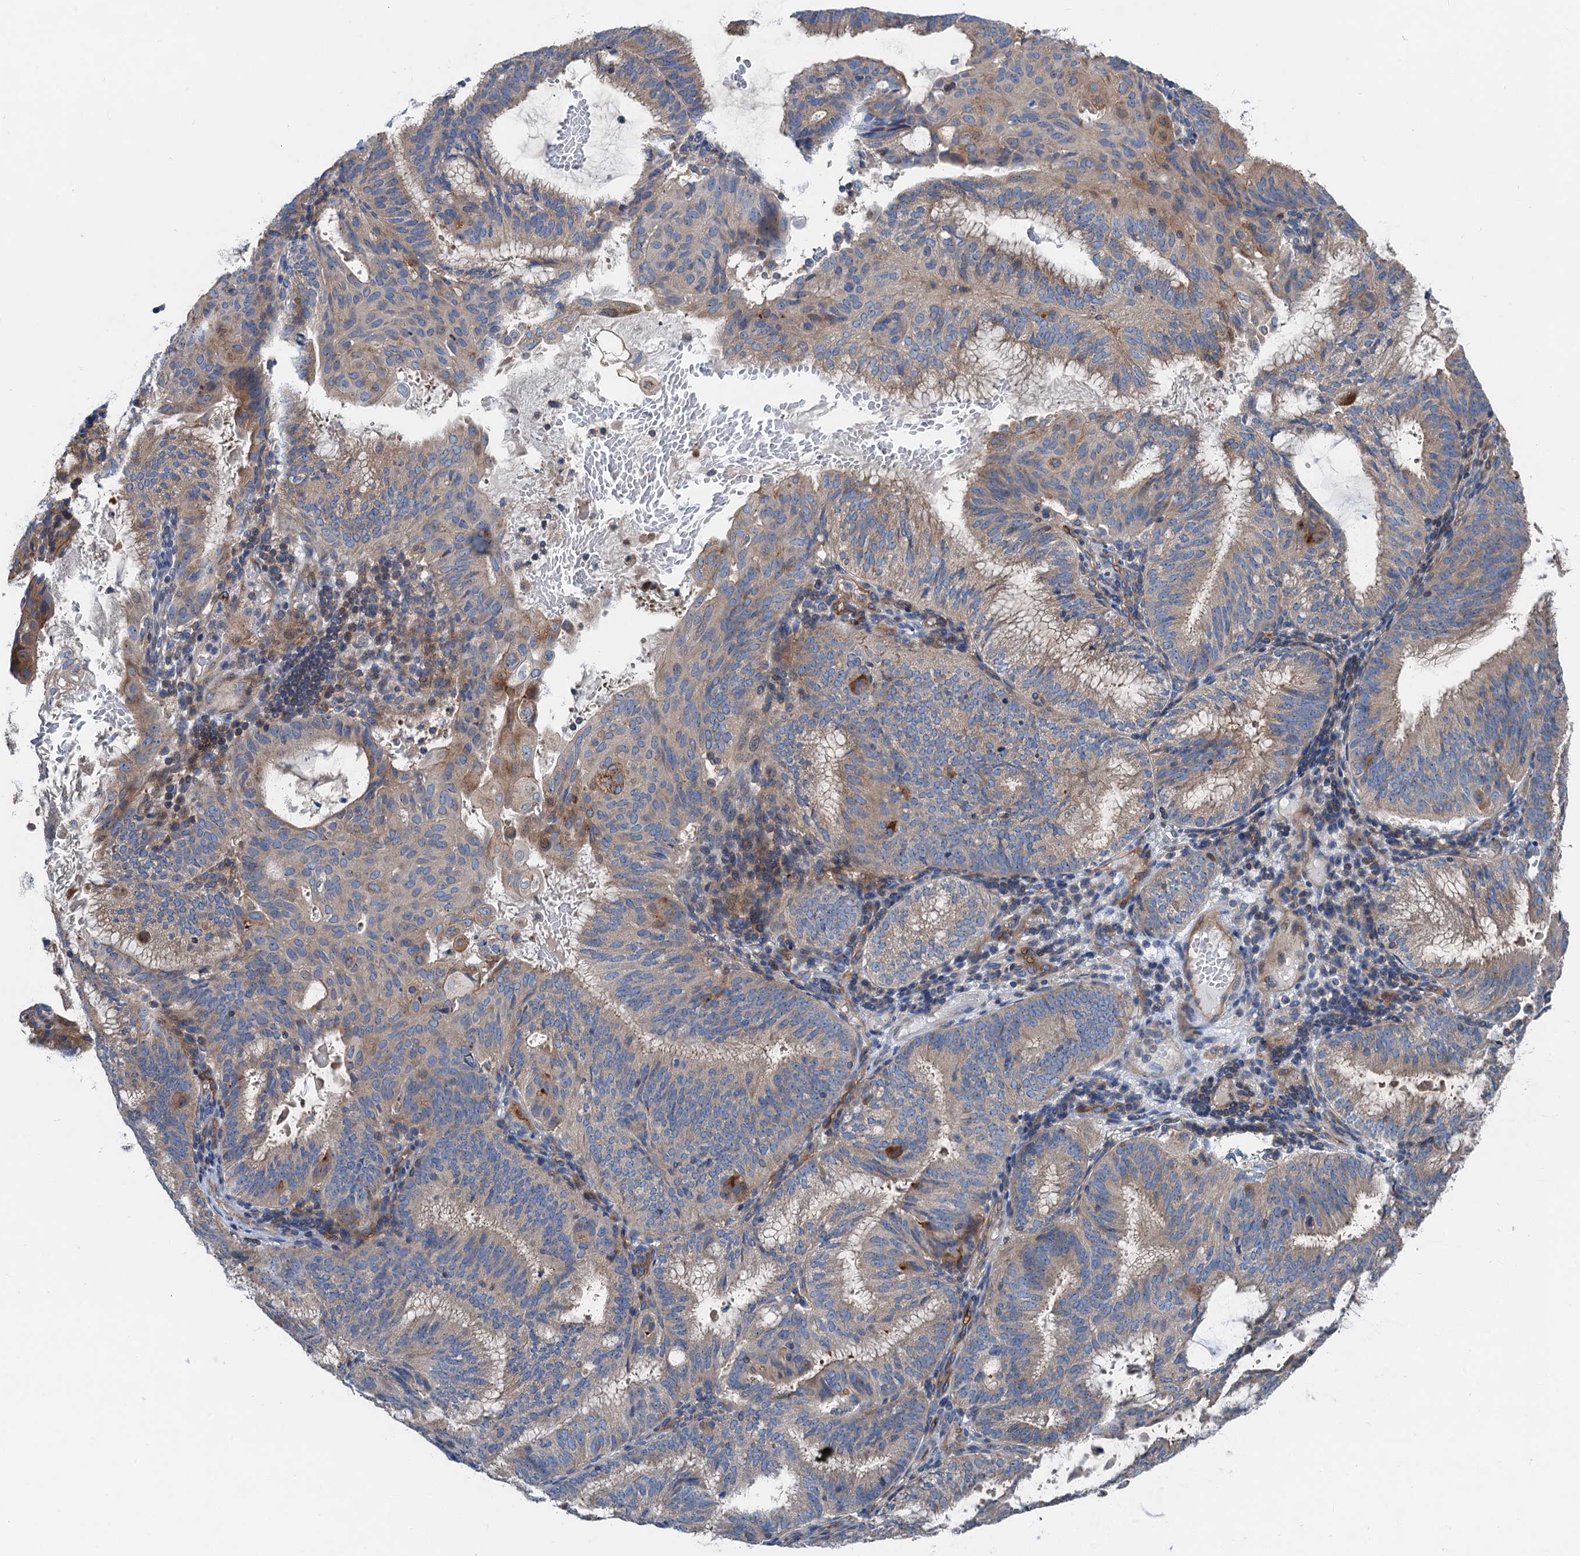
{"staining": {"intensity": "weak", "quantity": "25%-75%", "location": "cytoplasmic/membranous"}, "tissue": "endometrial cancer", "cell_type": "Tumor cells", "image_type": "cancer", "snomed": [{"axis": "morphology", "description": "Adenocarcinoma, NOS"}, {"axis": "topography", "description": "Endometrium"}], "caption": "High-power microscopy captured an IHC micrograph of endometrial cancer, revealing weak cytoplasmic/membranous expression in about 25%-75% of tumor cells. The protein is stained brown, and the nuclei are stained in blue (DAB IHC with brightfield microscopy, high magnification).", "gene": "ANKRD26", "patient": {"sex": "female", "age": 49}}